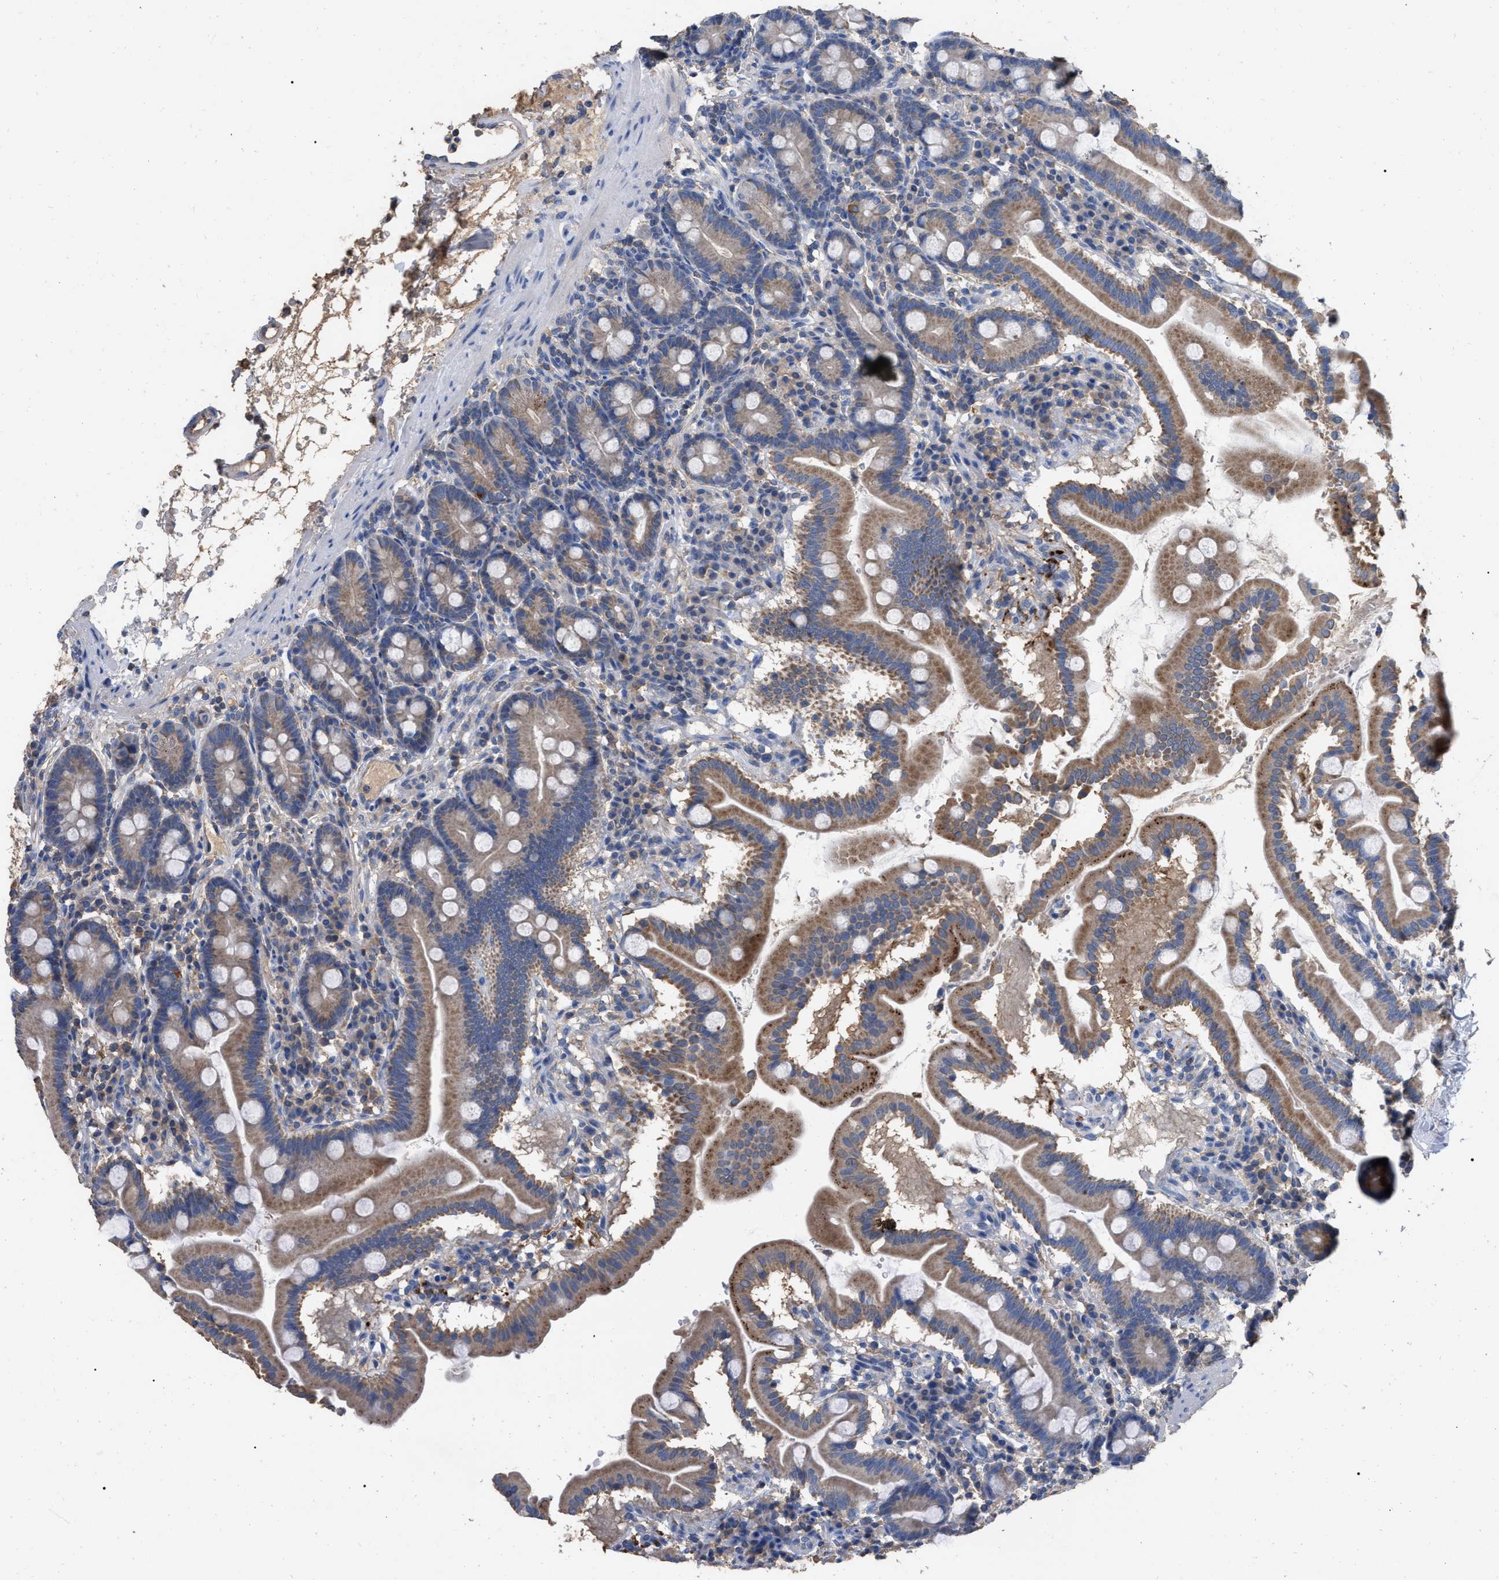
{"staining": {"intensity": "moderate", "quantity": ">75%", "location": "cytoplasmic/membranous"}, "tissue": "duodenum", "cell_type": "Glandular cells", "image_type": "normal", "snomed": [{"axis": "morphology", "description": "Normal tissue, NOS"}, {"axis": "topography", "description": "Duodenum"}], "caption": "Immunohistochemistry image of unremarkable duodenum stained for a protein (brown), which demonstrates medium levels of moderate cytoplasmic/membranous staining in approximately >75% of glandular cells.", "gene": "GPR179", "patient": {"sex": "male", "age": 50}}